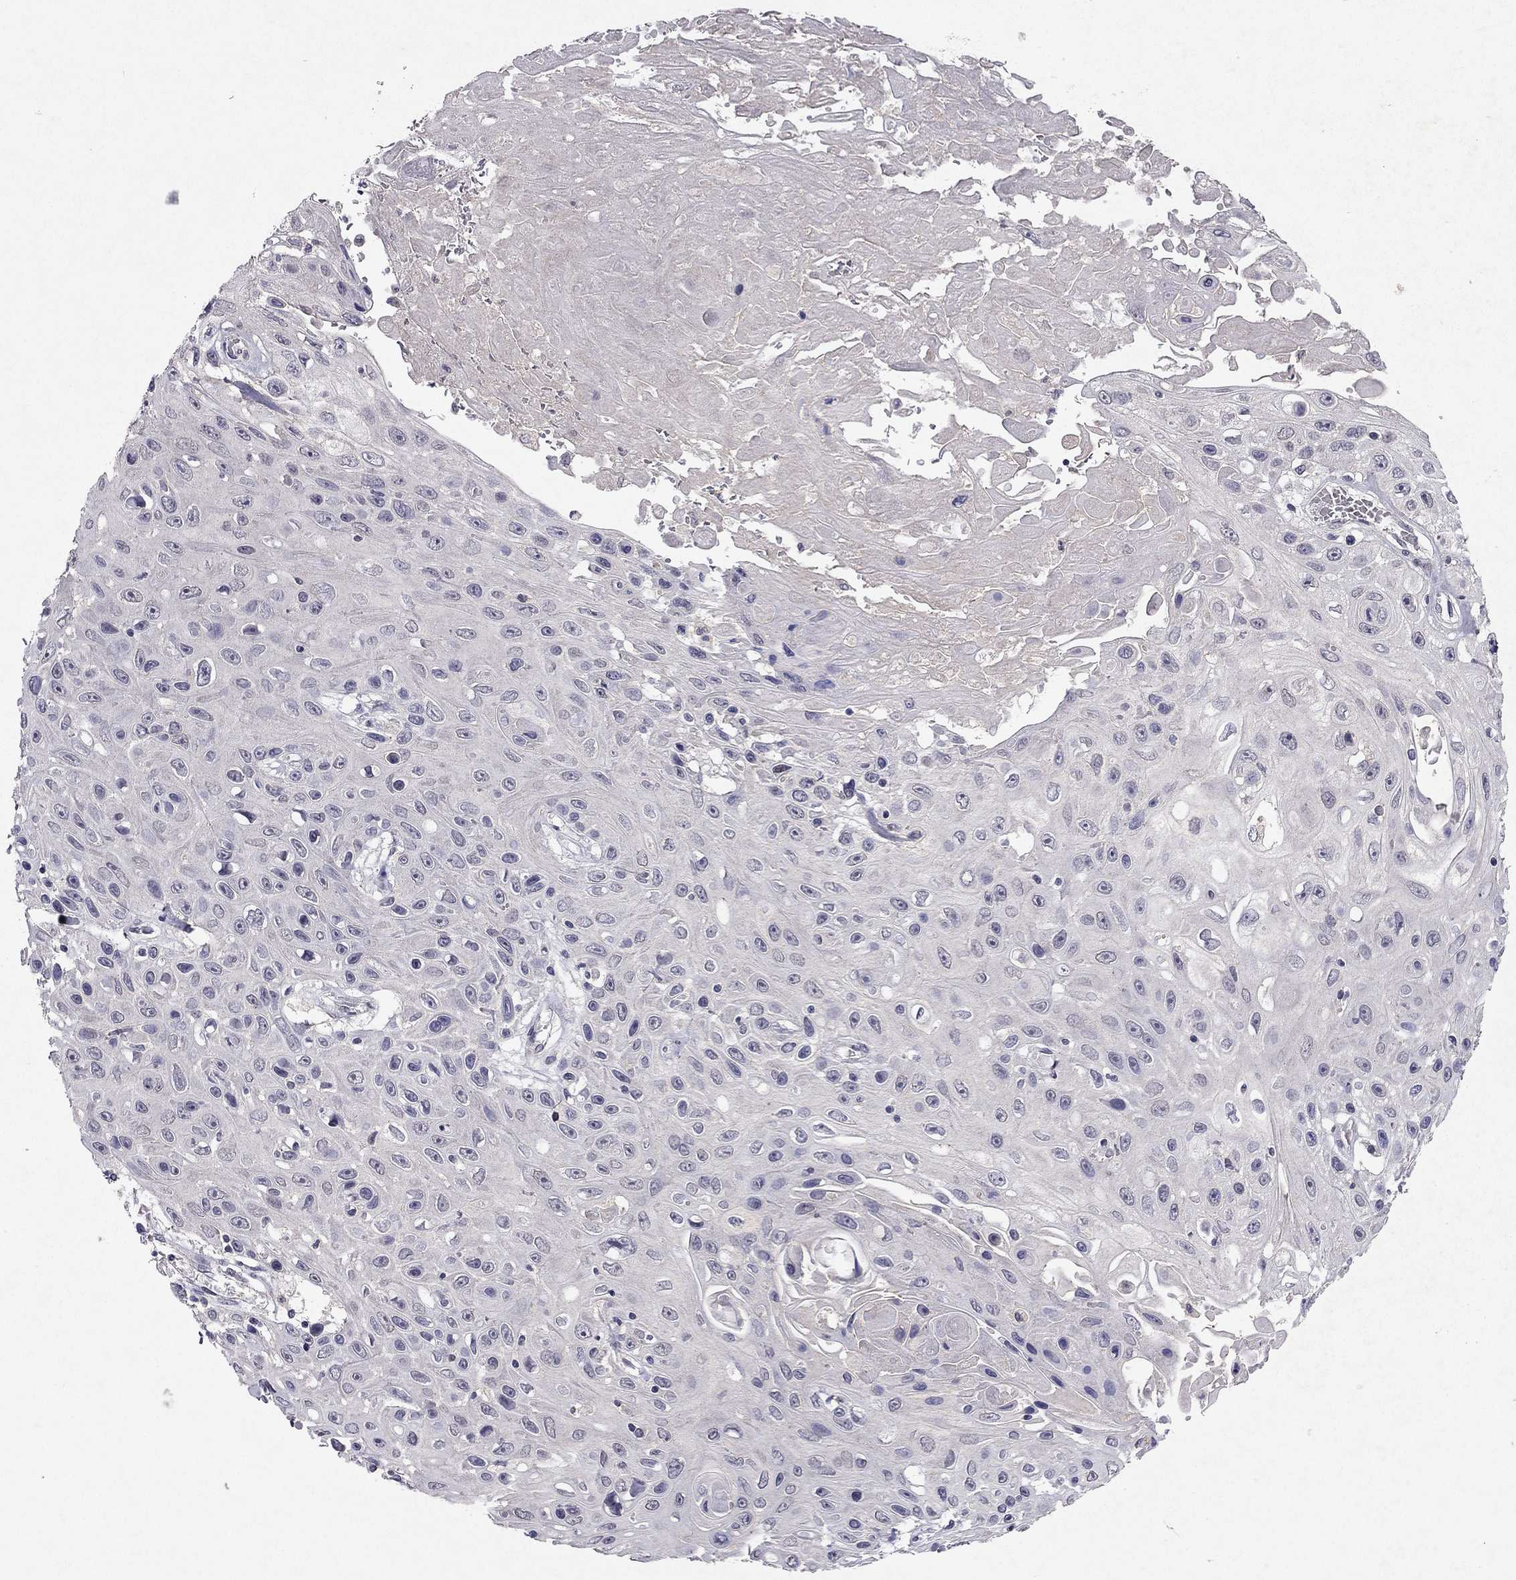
{"staining": {"intensity": "negative", "quantity": "none", "location": "none"}, "tissue": "skin cancer", "cell_type": "Tumor cells", "image_type": "cancer", "snomed": [{"axis": "morphology", "description": "Squamous cell carcinoma, NOS"}, {"axis": "topography", "description": "Skin"}], "caption": "Protein analysis of skin cancer (squamous cell carcinoma) exhibits no significant staining in tumor cells.", "gene": "ESR2", "patient": {"sex": "male", "age": 82}}